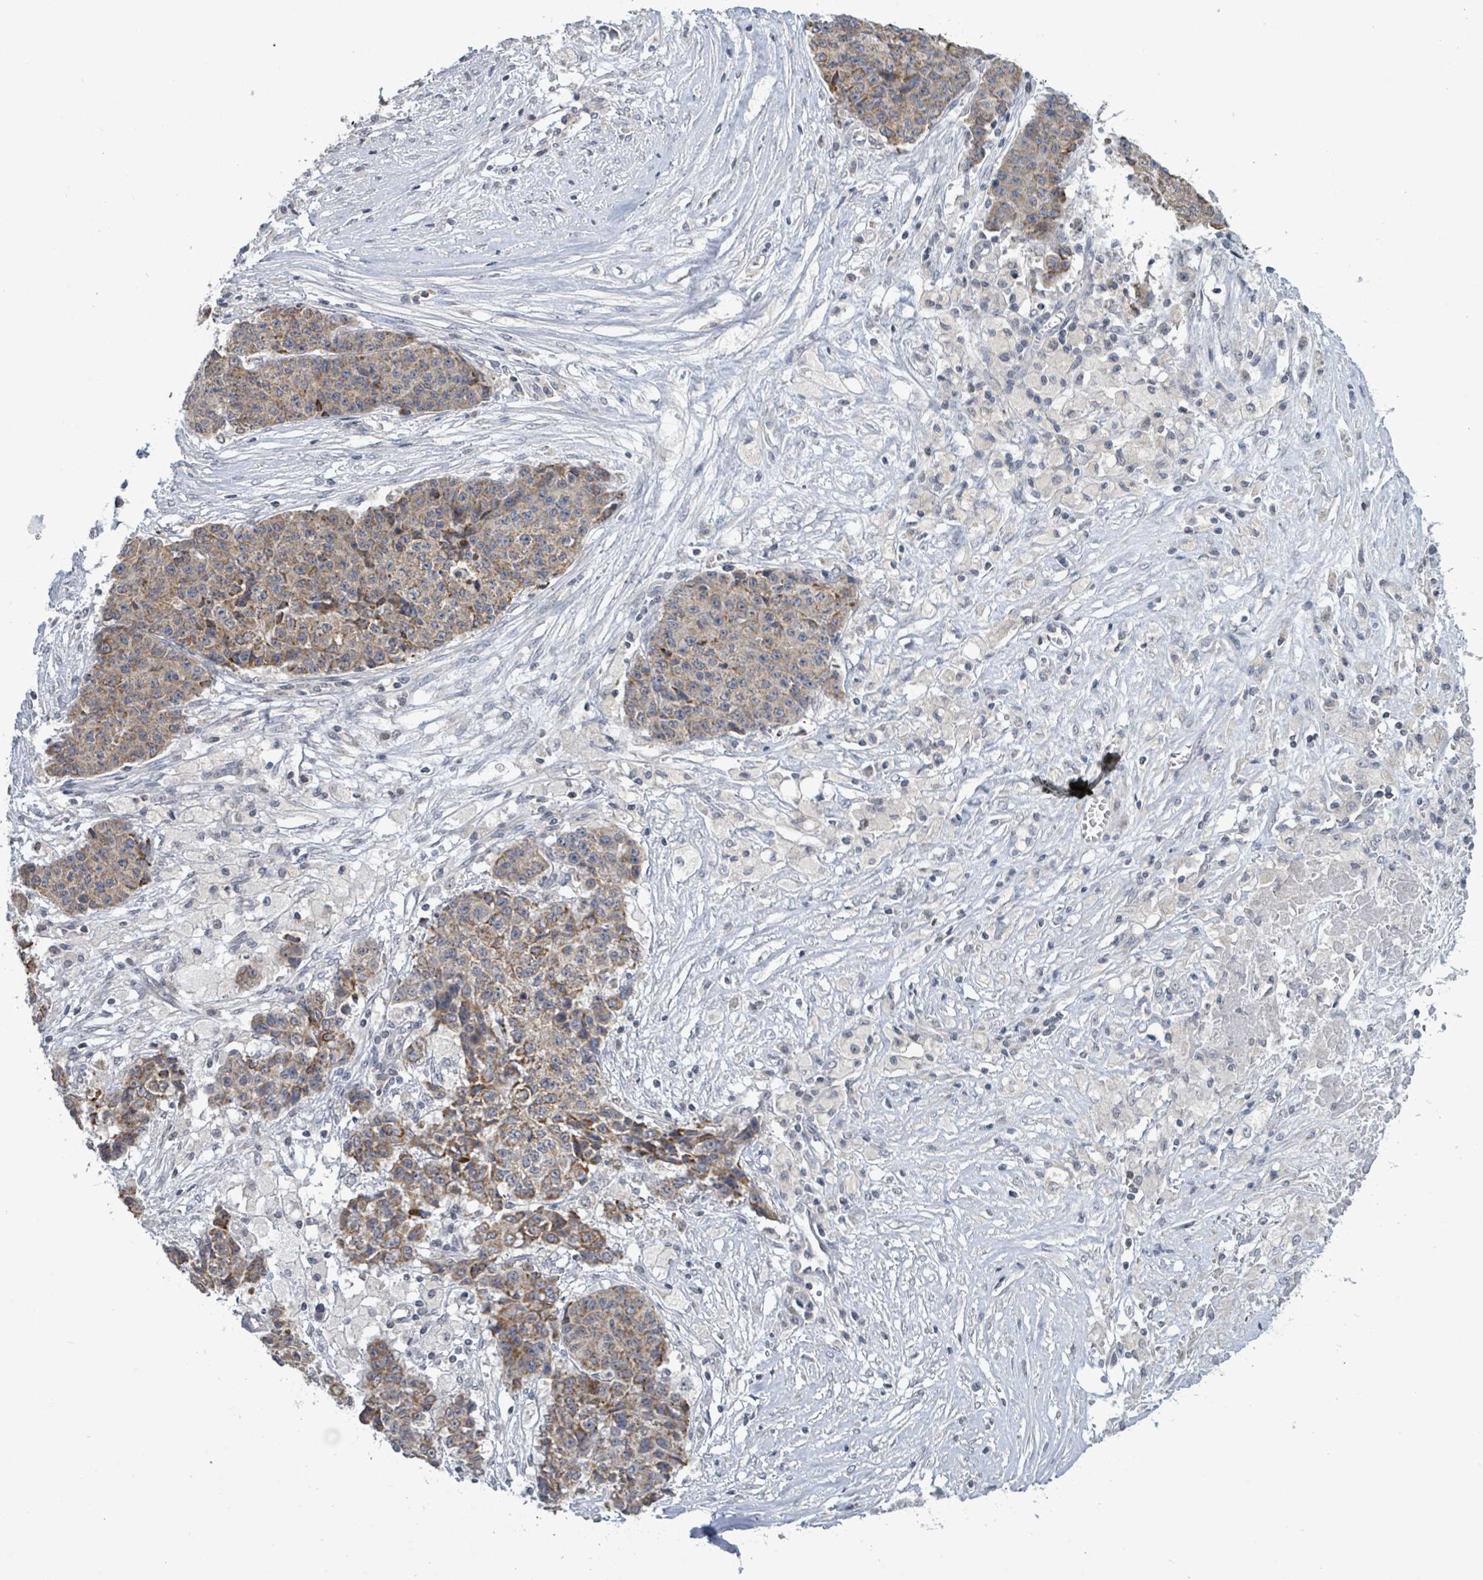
{"staining": {"intensity": "weak", "quantity": ">75%", "location": "cytoplasmic/membranous"}, "tissue": "ovarian cancer", "cell_type": "Tumor cells", "image_type": "cancer", "snomed": [{"axis": "morphology", "description": "Carcinoma, endometroid"}, {"axis": "topography", "description": "Ovary"}], "caption": "Protein expression by IHC shows weak cytoplasmic/membranous positivity in approximately >75% of tumor cells in ovarian cancer.", "gene": "COQ10B", "patient": {"sex": "female", "age": 42}}